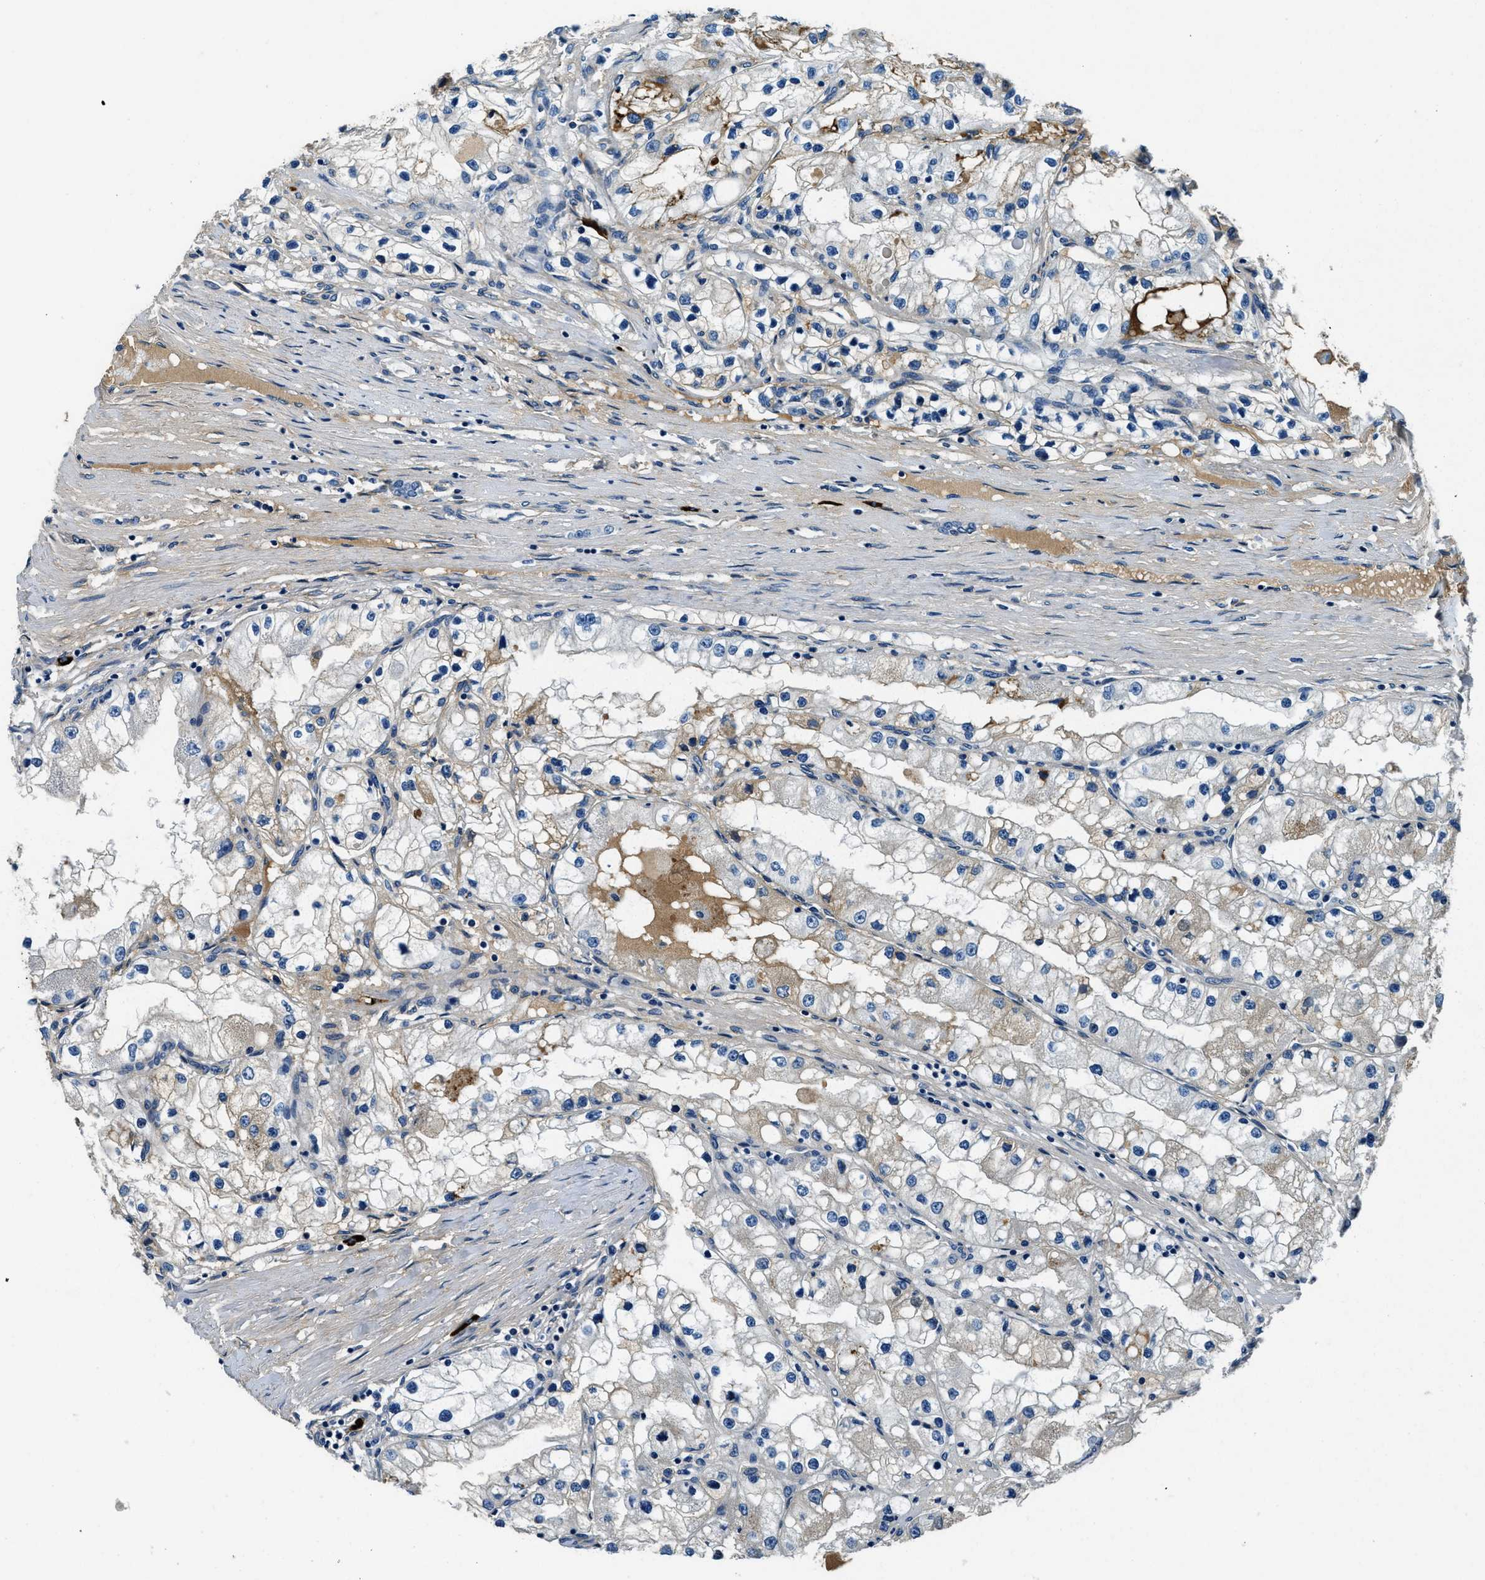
{"staining": {"intensity": "weak", "quantity": "<25%", "location": "cytoplasmic/membranous"}, "tissue": "renal cancer", "cell_type": "Tumor cells", "image_type": "cancer", "snomed": [{"axis": "morphology", "description": "Adenocarcinoma, NOS"}, {"axis": "topography", "description": "Kidney"}], "caption": "This is an IHC photomicrograph of renal cancer. There is no staining in tumor cells.", "gene": "TMEM186", "patient": {"sex": "male", "age": 68}}